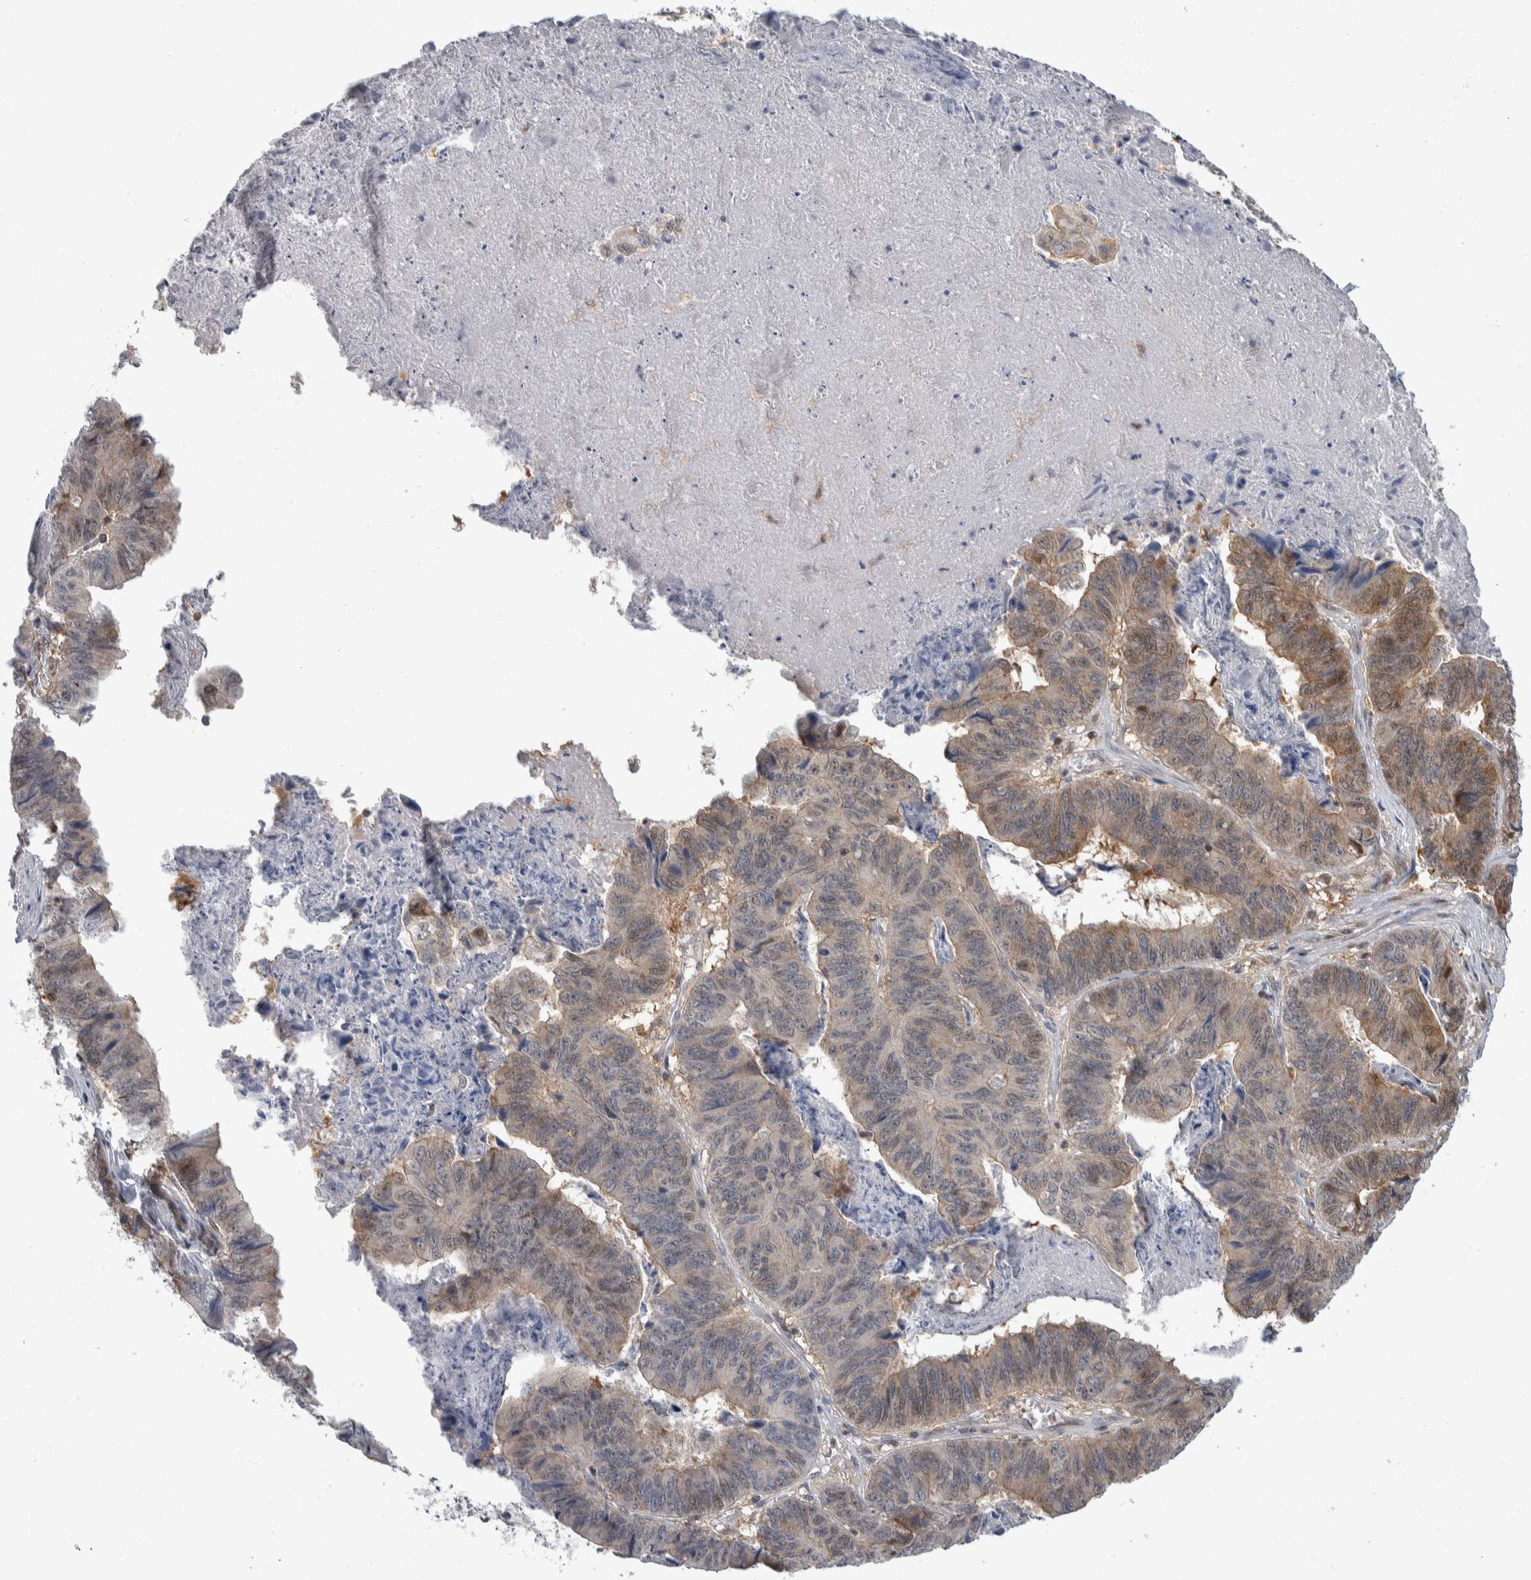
{"staining": {"intensity": "weak", "quantity": ">75%", "location": "cytoplasmic/membranous"}, "tissue": "stomach cancer", "cell_type": "Tumor cells", "image_type": "cancer", "snomed": [{"axis": "morphology", "description": "Adenocarcinoma, NOS"}, {"axis": "topography", "description": "Stomach, lower"}], "caption": "Immunohistochemical staining of stomach adenocarcinoma exhibits low levels of weak cytoplasmic/membranous protein positivity in about >75% of tumor cells. (brown staining indicates protein expression, while blue staining denotes nuclei).", "gene": "PTPA", "patient": {"sex": "male", "age": 77}}